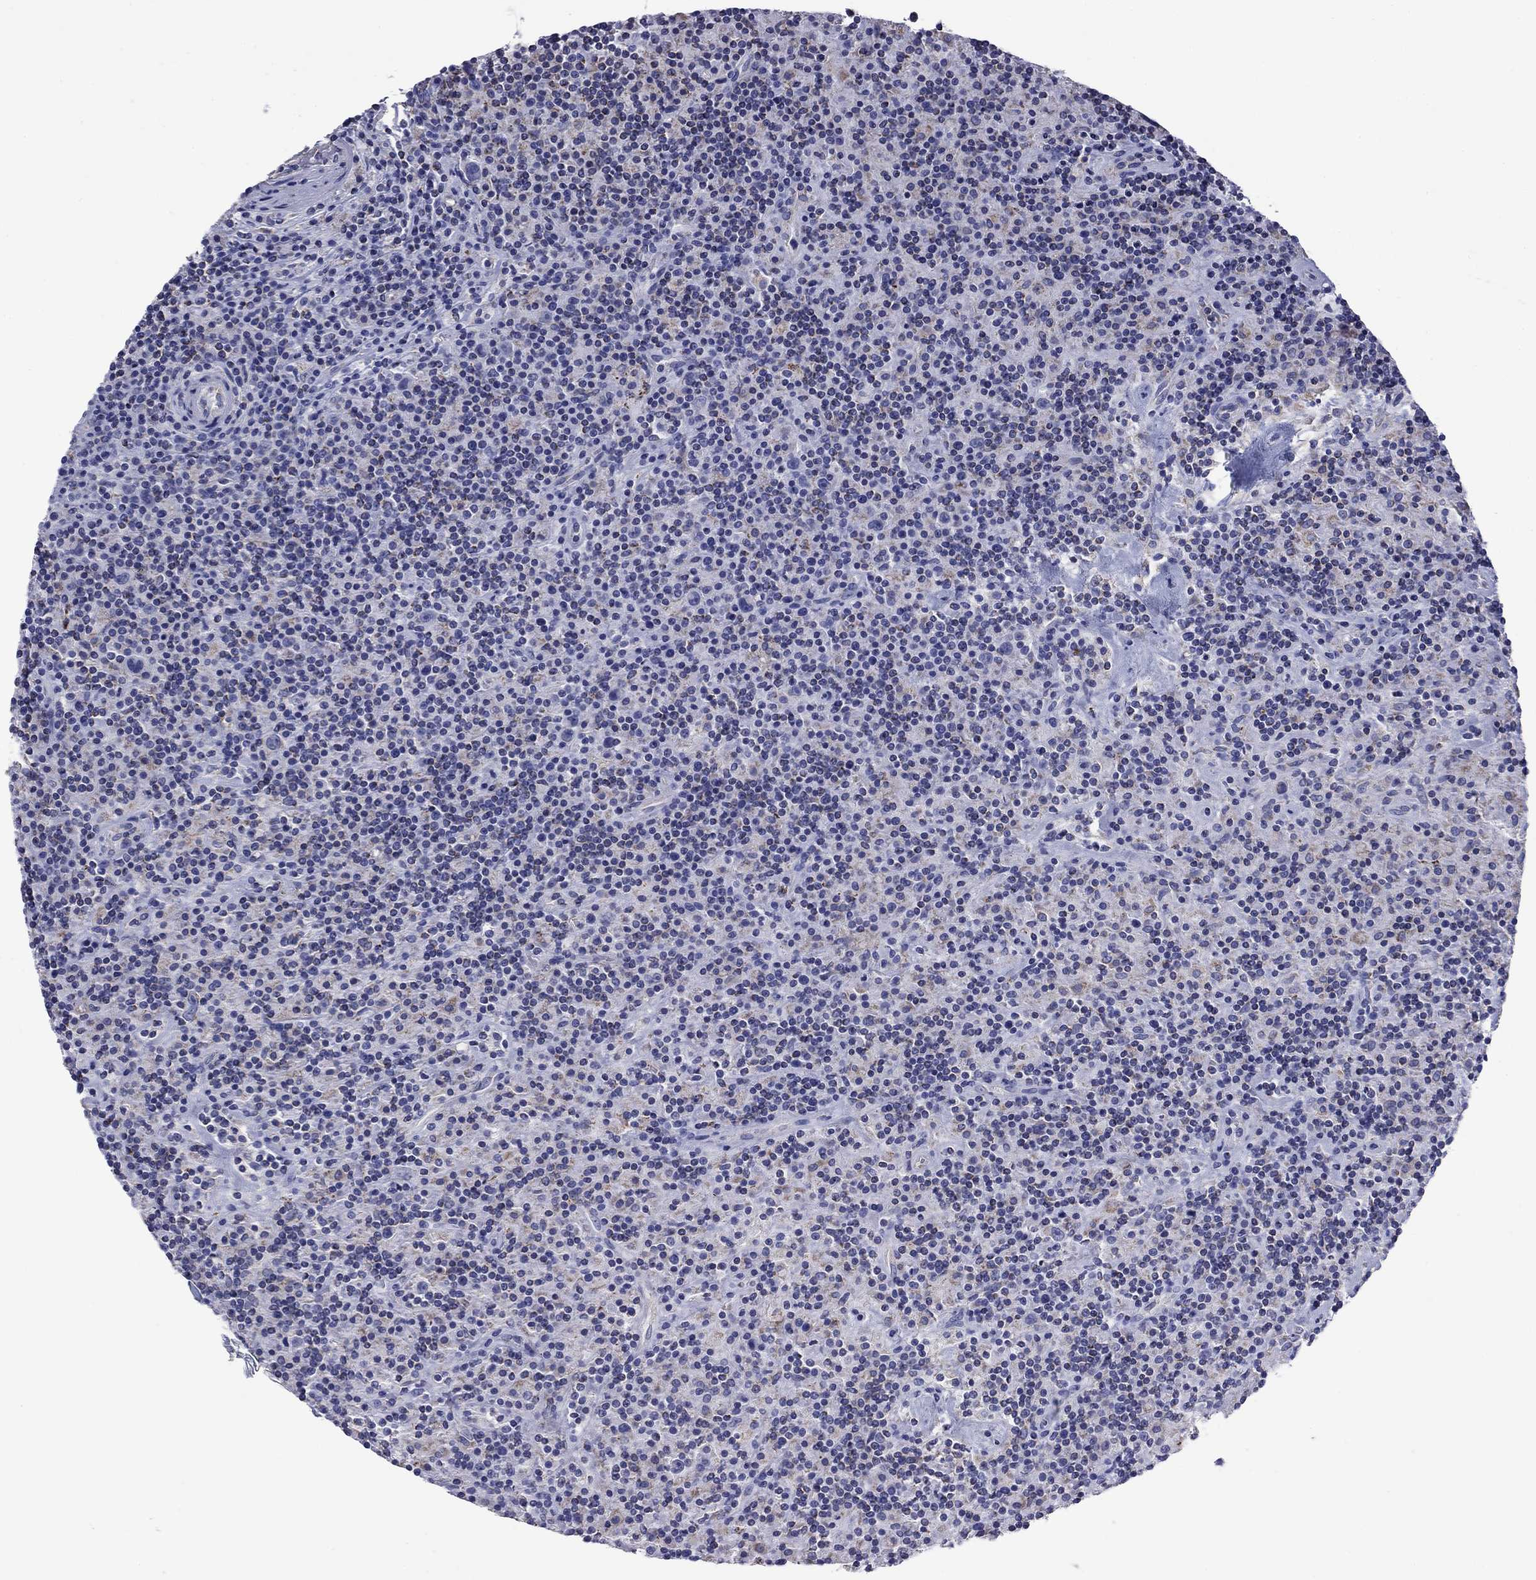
{"staining": {"intensity": "negative", "quantity": "none", "location": "none"}, "tissue": "lymphoma", "cell_type": "Tumor cells", "image_type": "cancer", "snomed": [{"axis": "morphology", "description": "Hodgkin's disease, NOS"}, {"axis": "topography", "description": "Lymph node"}], "caption": "An immunohistochemistry (IHC) photomicrograph of lymphoma is shown. There is no staining in tumor cells of lymphoma. The staining is performed using DAB (3,3'-diaminobenzidine) brown chromogen with nuclei counter-stained in using hematoxylin.", "gene": "ACADSB", "patient": {"sex": "male", "age": 70}}